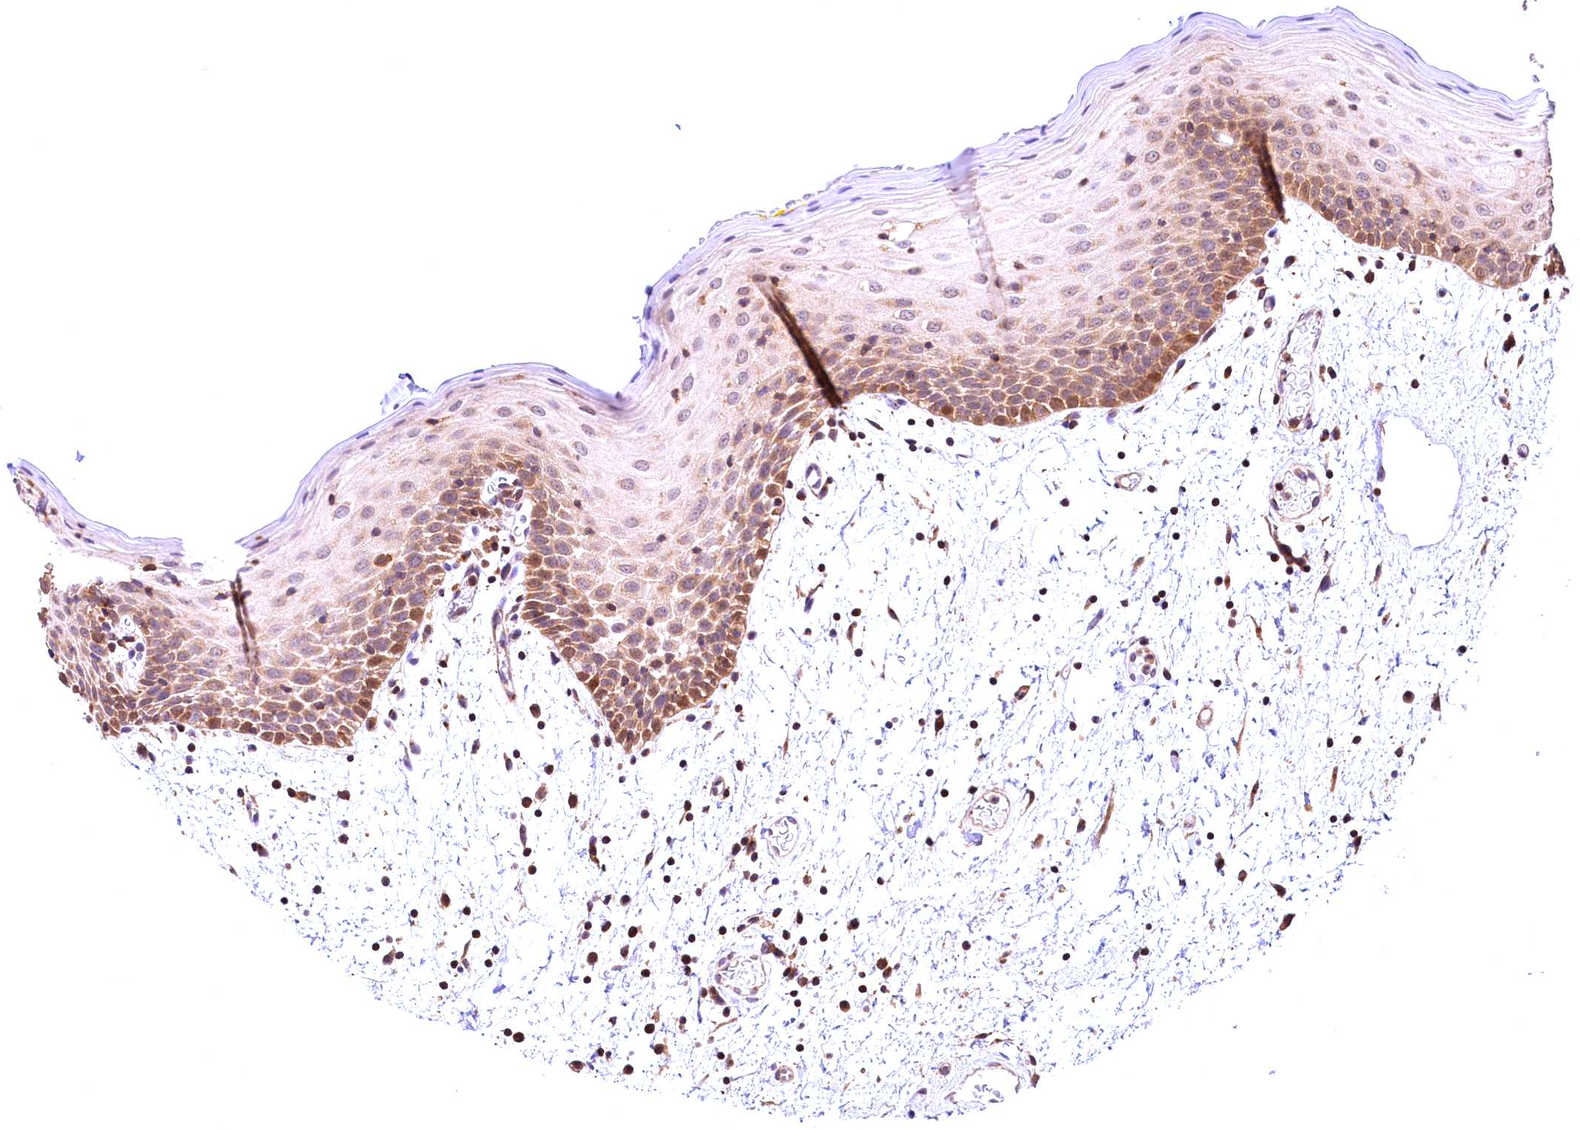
{"staining": {"intensity": "moderate", "quantity": "25%-75%", "location": "cytoplasmic/membranous,nuclear"}, "tissue": "oral mucosa", "cell_type": "Squamous epithelial cells", "image_type": "normal", "snomed": [{"axis": "morphology", "description": "Normal tissue, NOS"}, {"axis": "topography", "description": "Skeletal muscle"}, {"axis": "topography", "description": "Oral tissue"}, {"axis": "topography", "description": "Salivary gland"}, {"axis": "topography", "description": "Peripheral nerve tissue"}], "caption": "The immunohistochemical stain highlights moderate cytoplasmic/membranous,nuclear staining in squamous epithelial cells of normal oral mucosa. The staining was performed using DAB (3,3'-diaminobenzidine), with brown indicating positive protein expression. Nuclei are stained blue with hematoxylin.", "gene": "CHORDC1", "patient": {"sex": "male", "age": 54}}